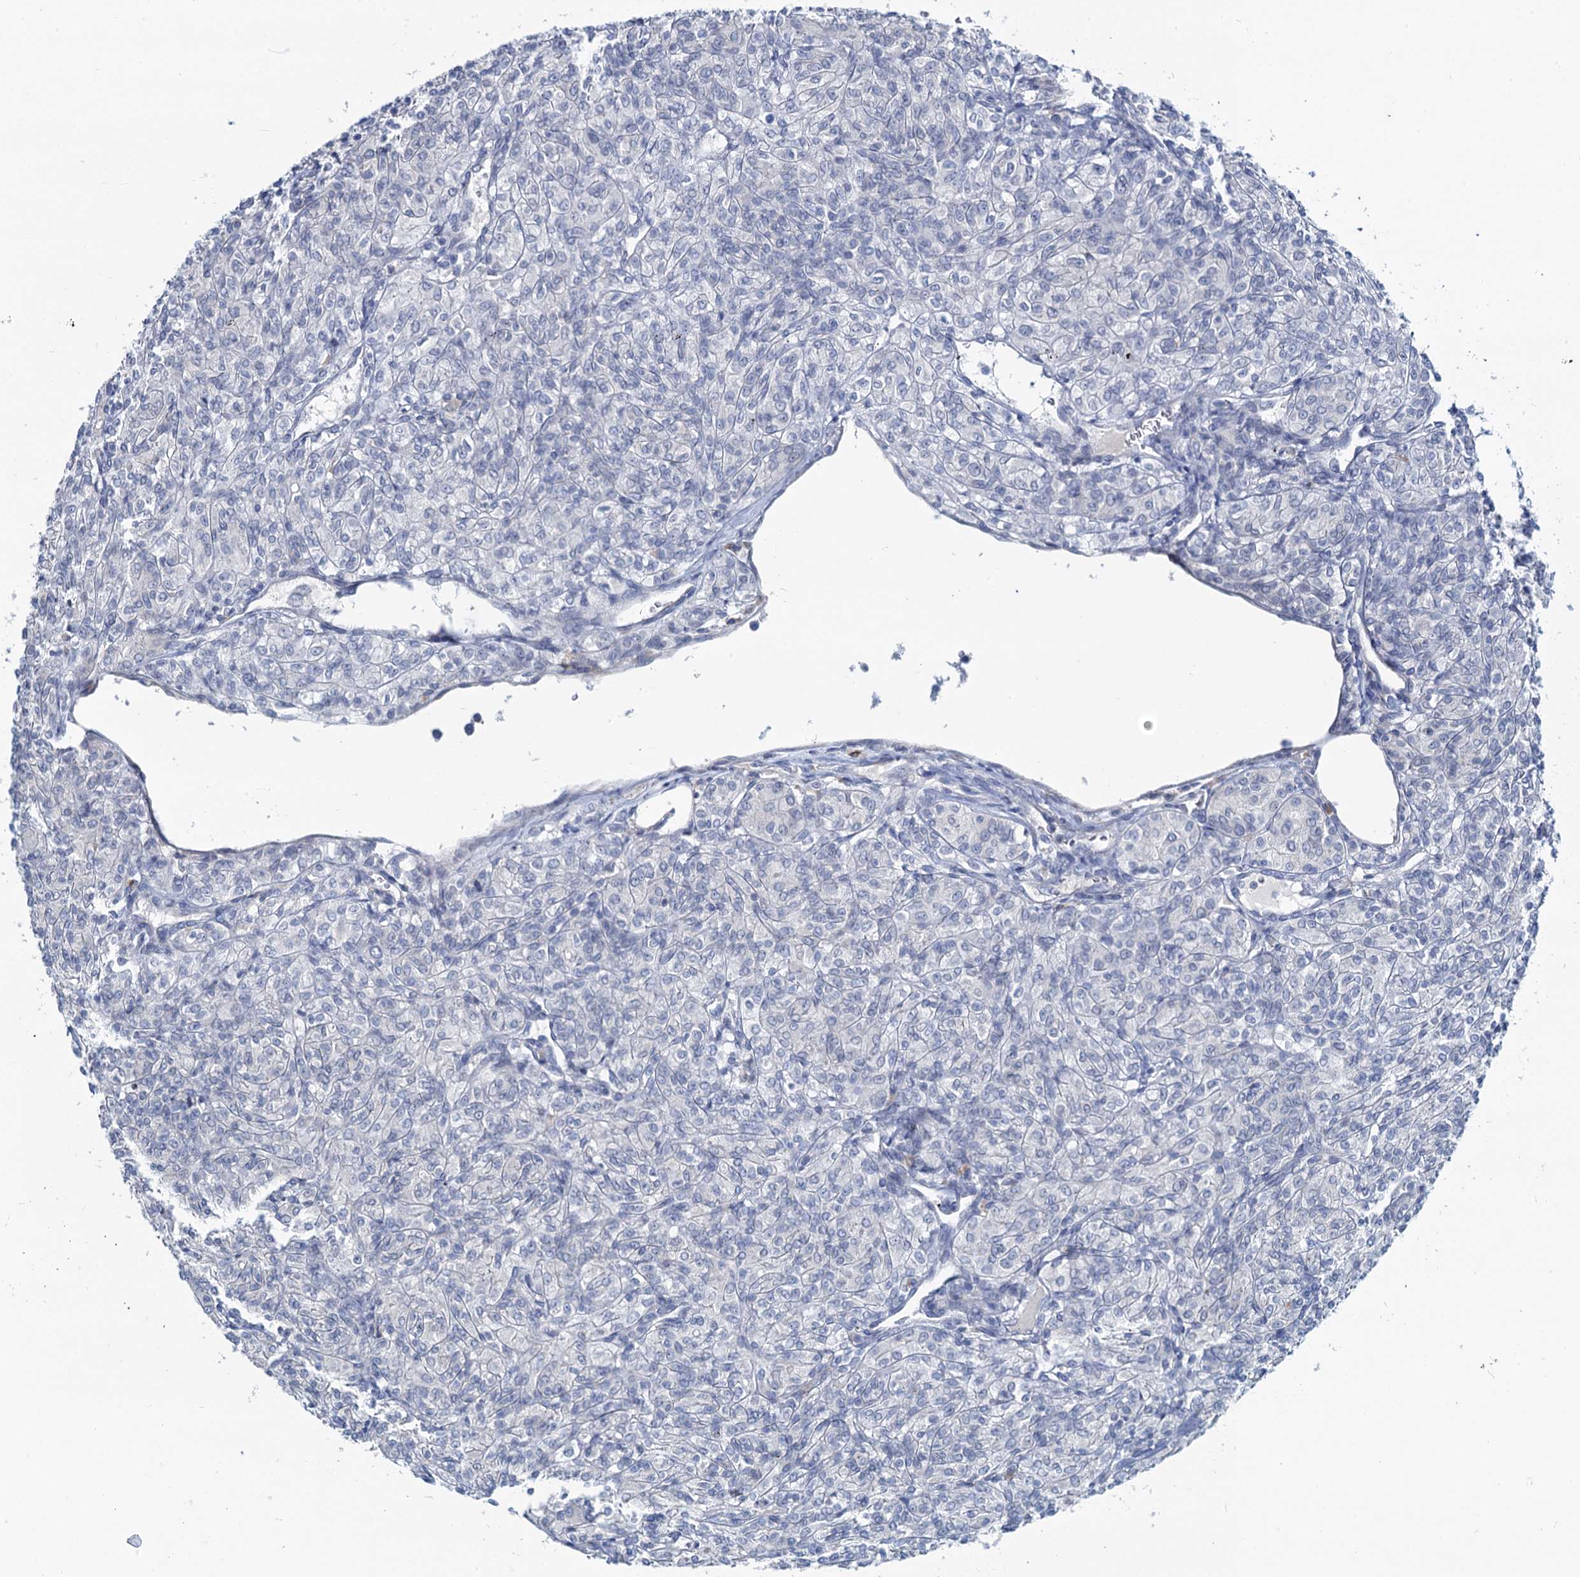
{"staining": {"intensity": "negative", "quantity": "none", "location": "none"}, "tissue": "renal cancer", "cell_type": "Tumor cells", "image_type": "cancer", "snomed": [{"axis": "morphology", "description": "Adenocarcinoma, NOS"}, {"axis": "topography", "description": "Kidney"}], "caption": "Immunohistochemistry of human renal cancer displays no expression in tumor cells. (IHC, brightfield microscopy, high magnification).", "gene": "TOX3", "patient": {"sex": "male", "age": 77}}